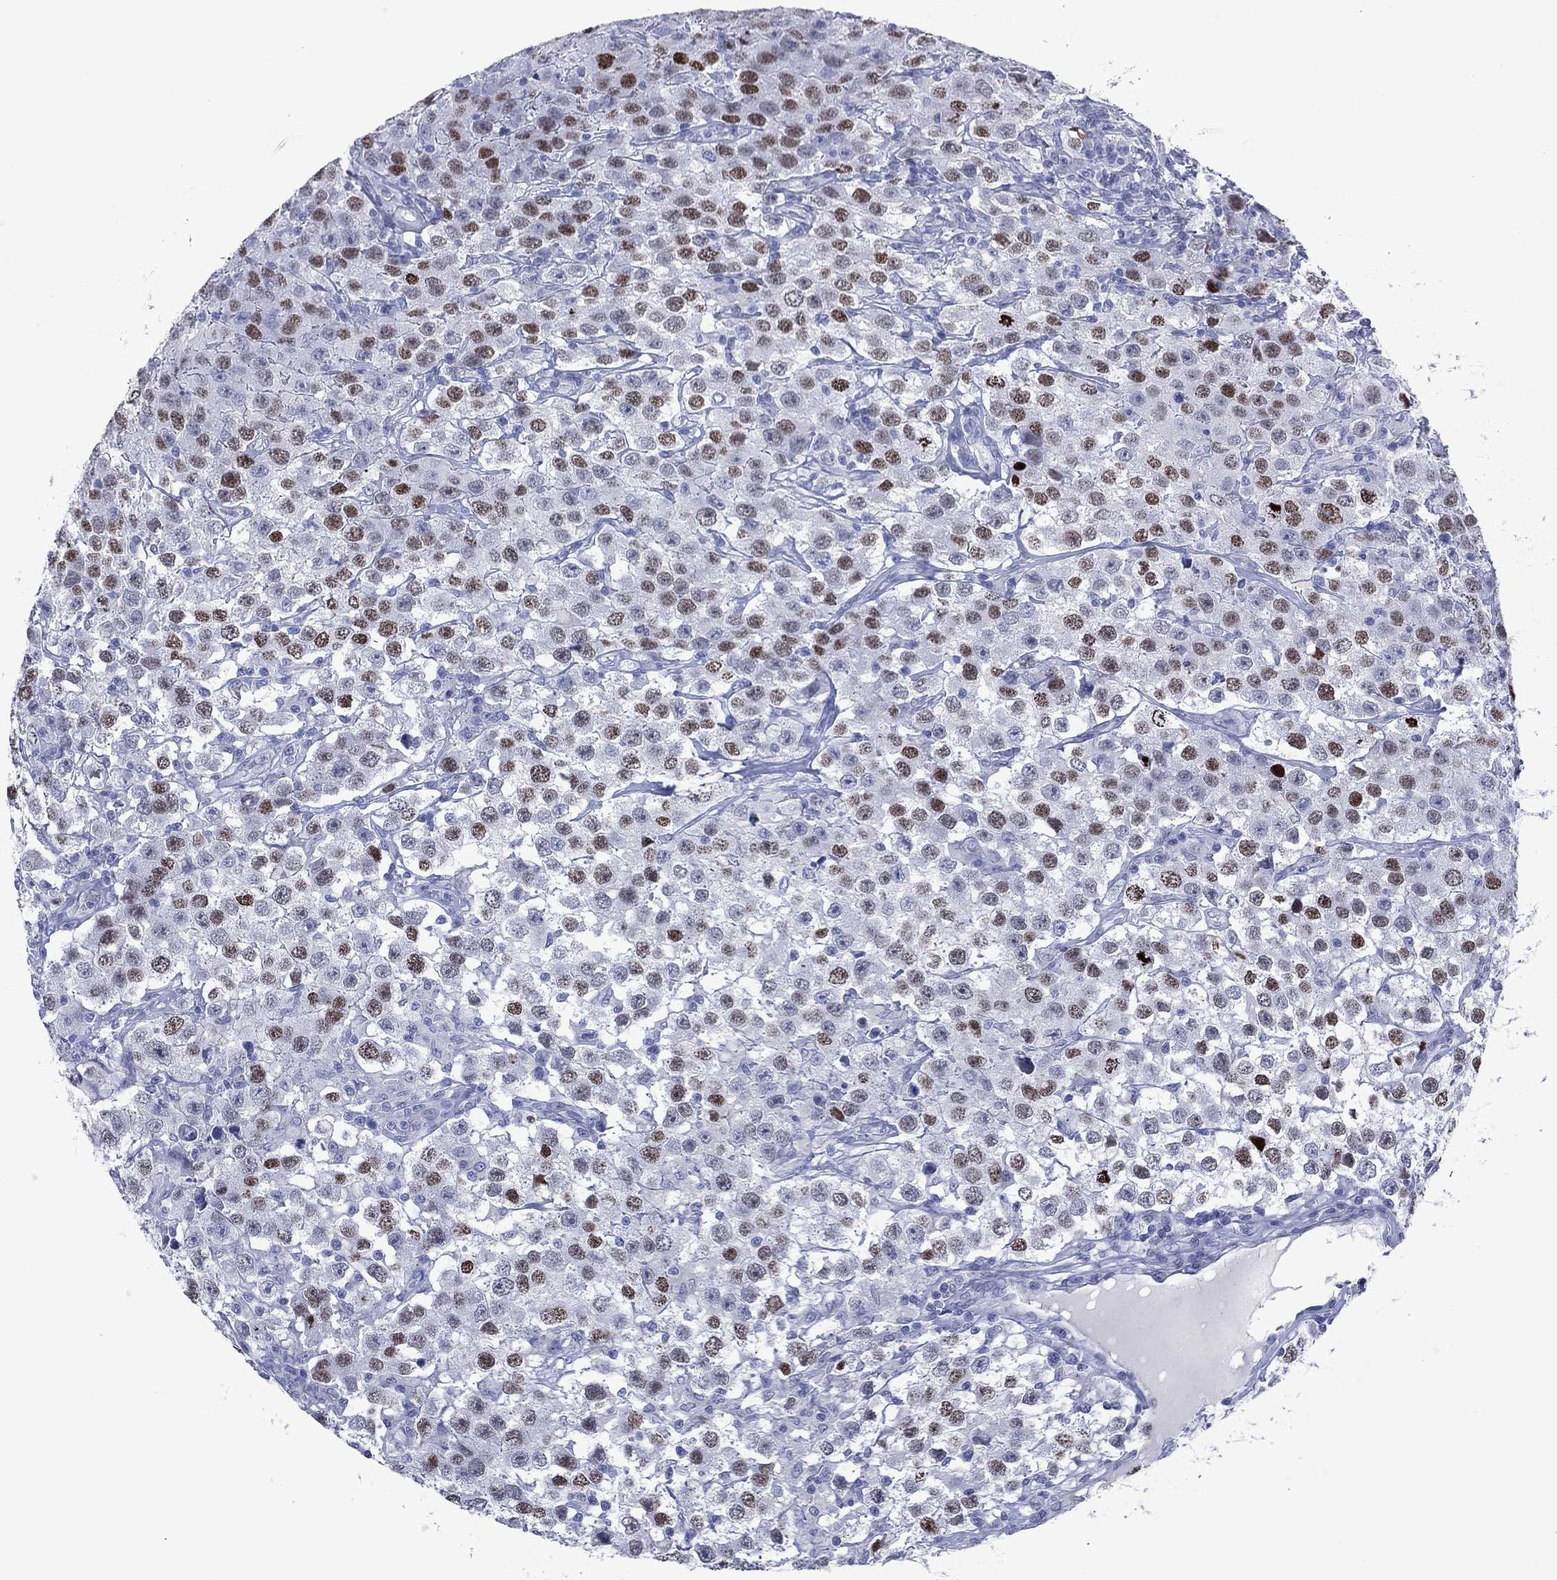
{"staining": {"intensity": "moderate", "quantity": "<25%", "location": "nuclear"}, "tissue": "testis cancer", "cell_type": "Tumor cells", "image_type": "cancer", "snomed": [{"axis": "morphology", "description": "Seminoma, NOS"}, {"axis": "topography", "description": "Testis"}], "caption": "Immunohistochemical staining of human seminoma (testis) exhibits low levels of moderate nuclear expression in approximately <25% of tumor cells.", "gene": "UTF1", "patient": {"sex": "male", "age": 52}}